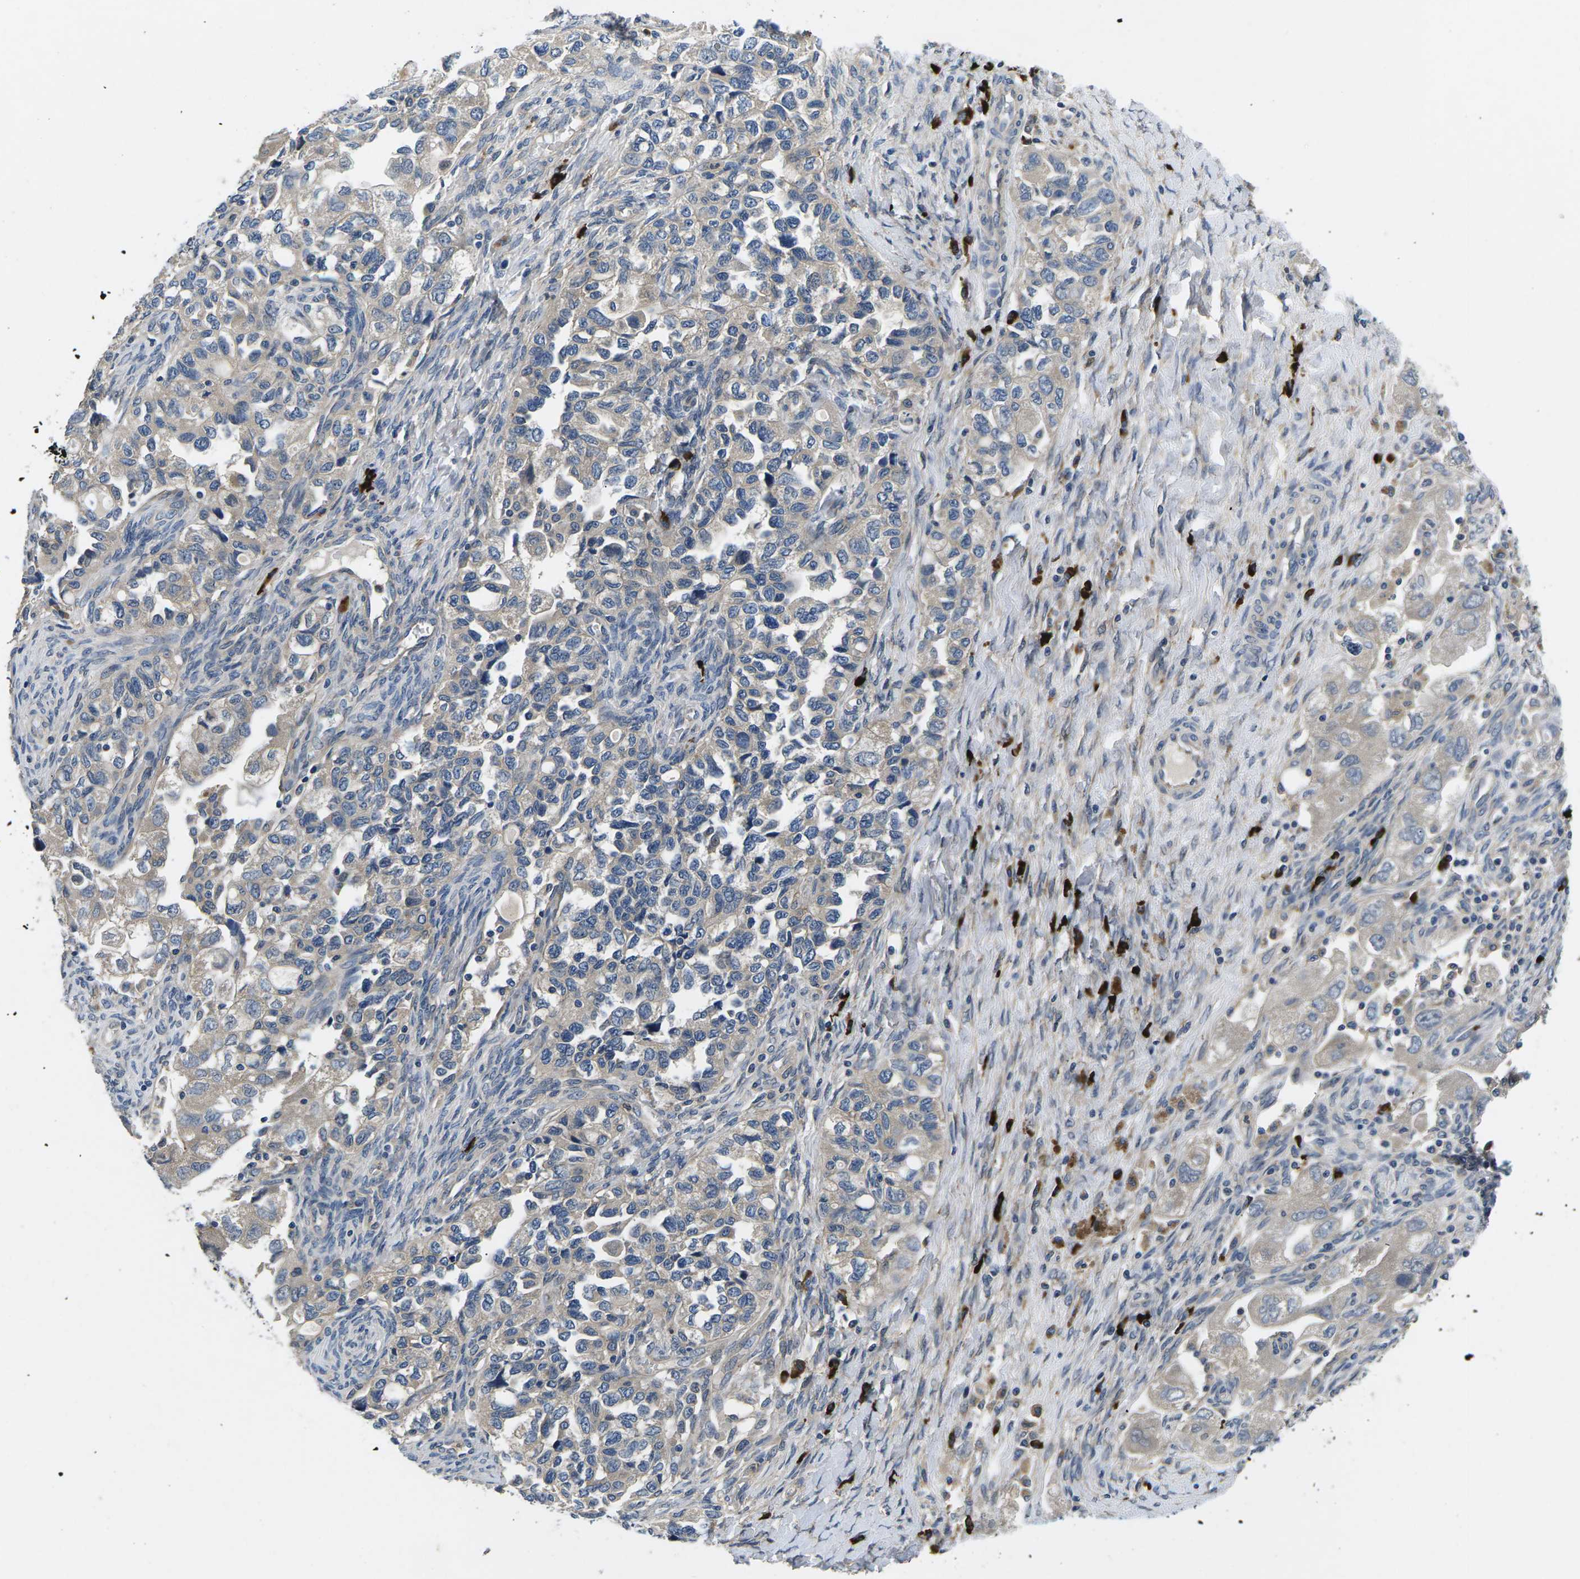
{"staining": {"intensity": "weak", "quantity": "<25%", "location": "cytoplasmic/membranous"}, "tissue": "ovarian cancer", "cell_type": "Tumor cells", "image_type": "cancer", "snomed": [{"axis": "morphology", "description": "Carcinoma, NOS"}, {"axis": "morphology", "description": "Cystadenocarcinoma, serous, NOS"}, {"axis": "topography", "description": "Ovary"}], "caption": "Immunohistochemistry of human carcinoma (ovarian) displays no staining in tumor cells.", "gene": "PLCE1", "patient": {"sex": "female", "age": 69}}